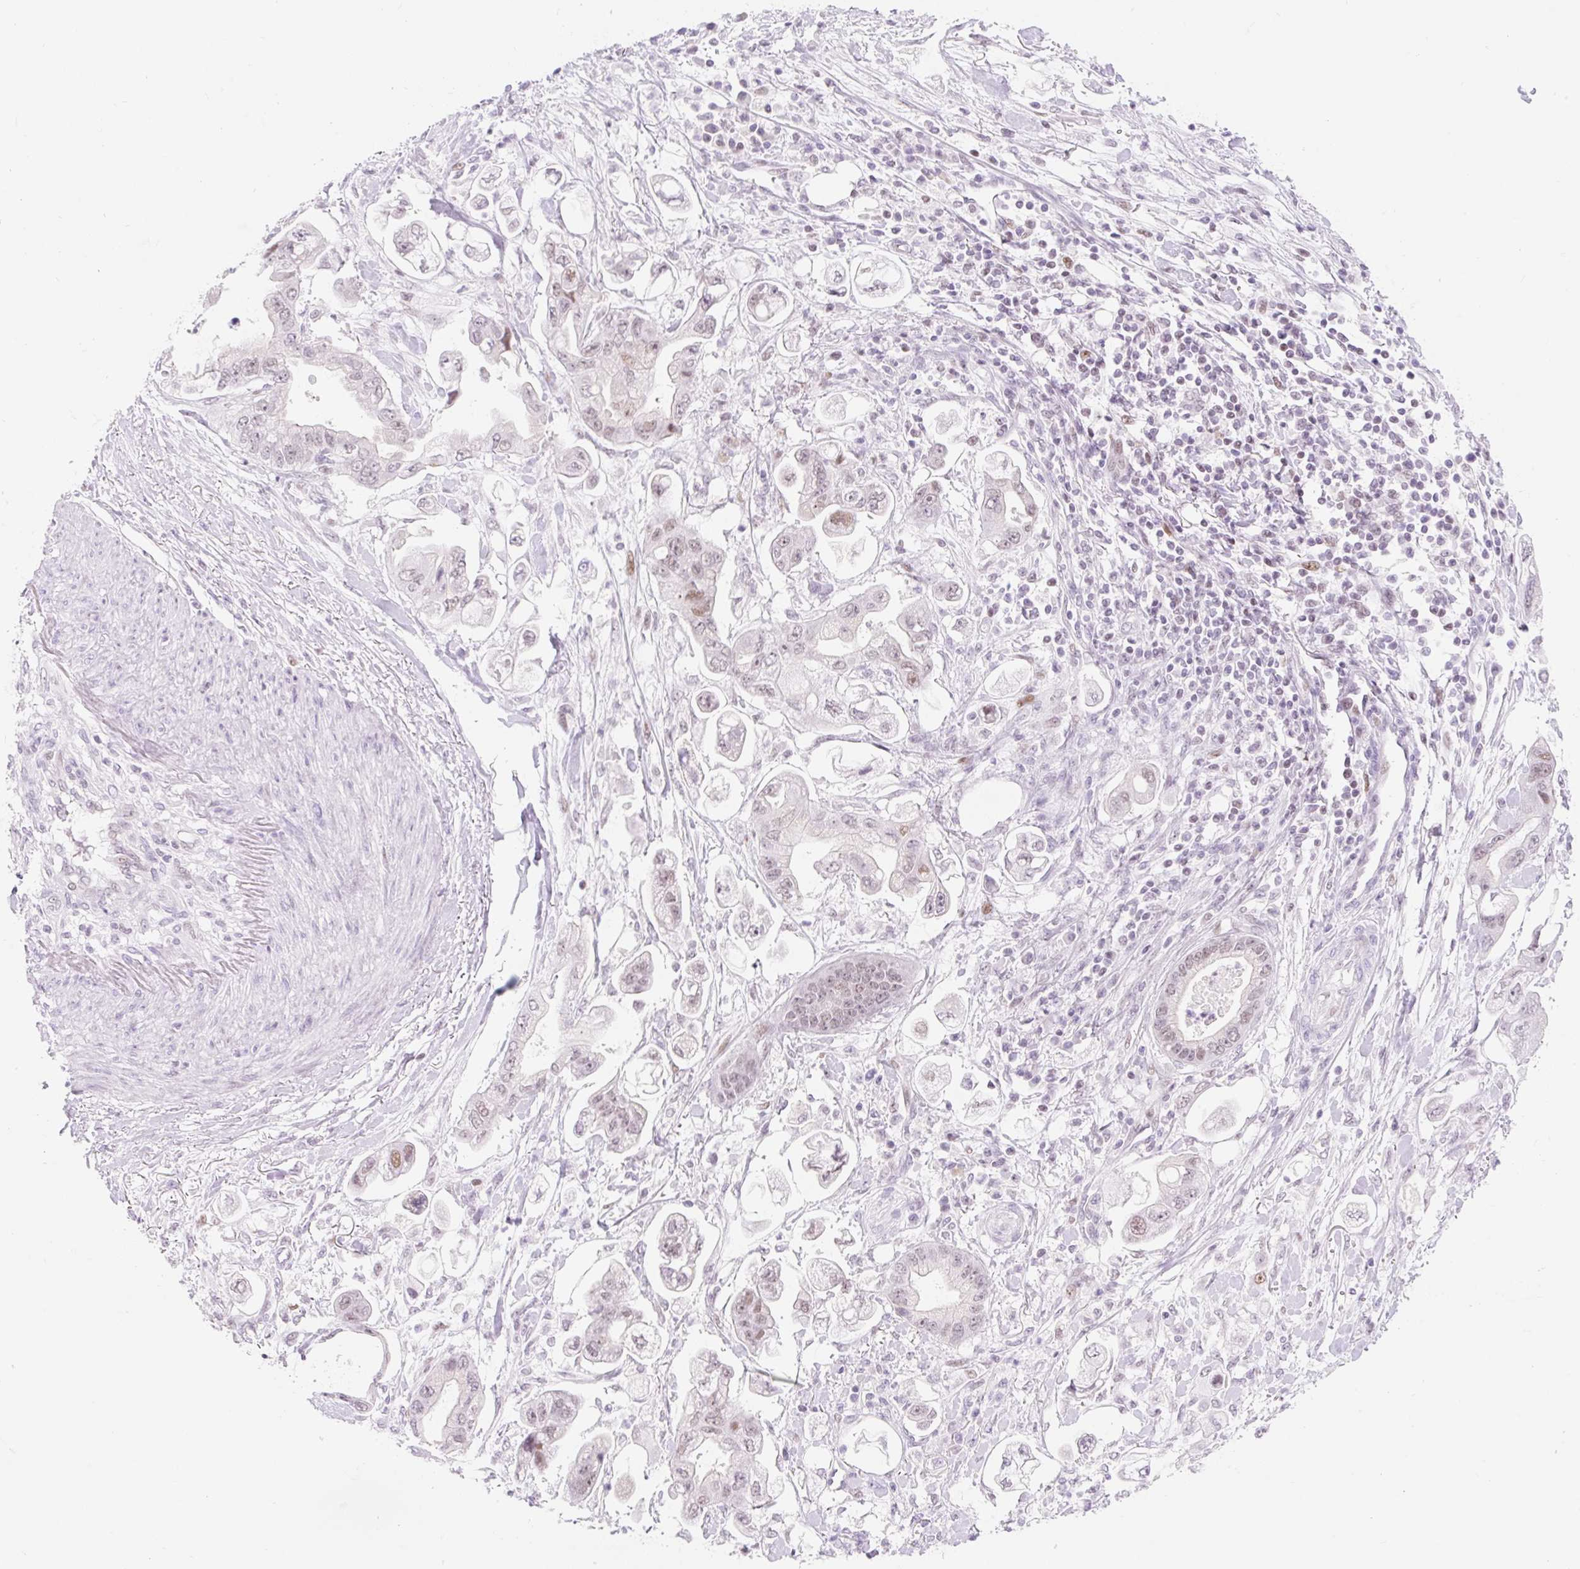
{"staining": {"intensity": "weak", "quantity": "25%-75%", "location": "nuclear"}, "tissue": "stomach cancer", "cell_type": "Tumor cells", "image_type": "cancer", "snomed": [{"axis": "morphology", "description": "Adenocarcinoma, NOS"}, {"axis": "topography", "description": "Stomach"}], "caption": "Immunohistochemical staining of human stomach adenocarcinoma shows weak nuclear protein expression in approximately 25%-75% of tumor cells.", "gene": "H2BW1", "patient": {"sex": "male", "age": 62}}